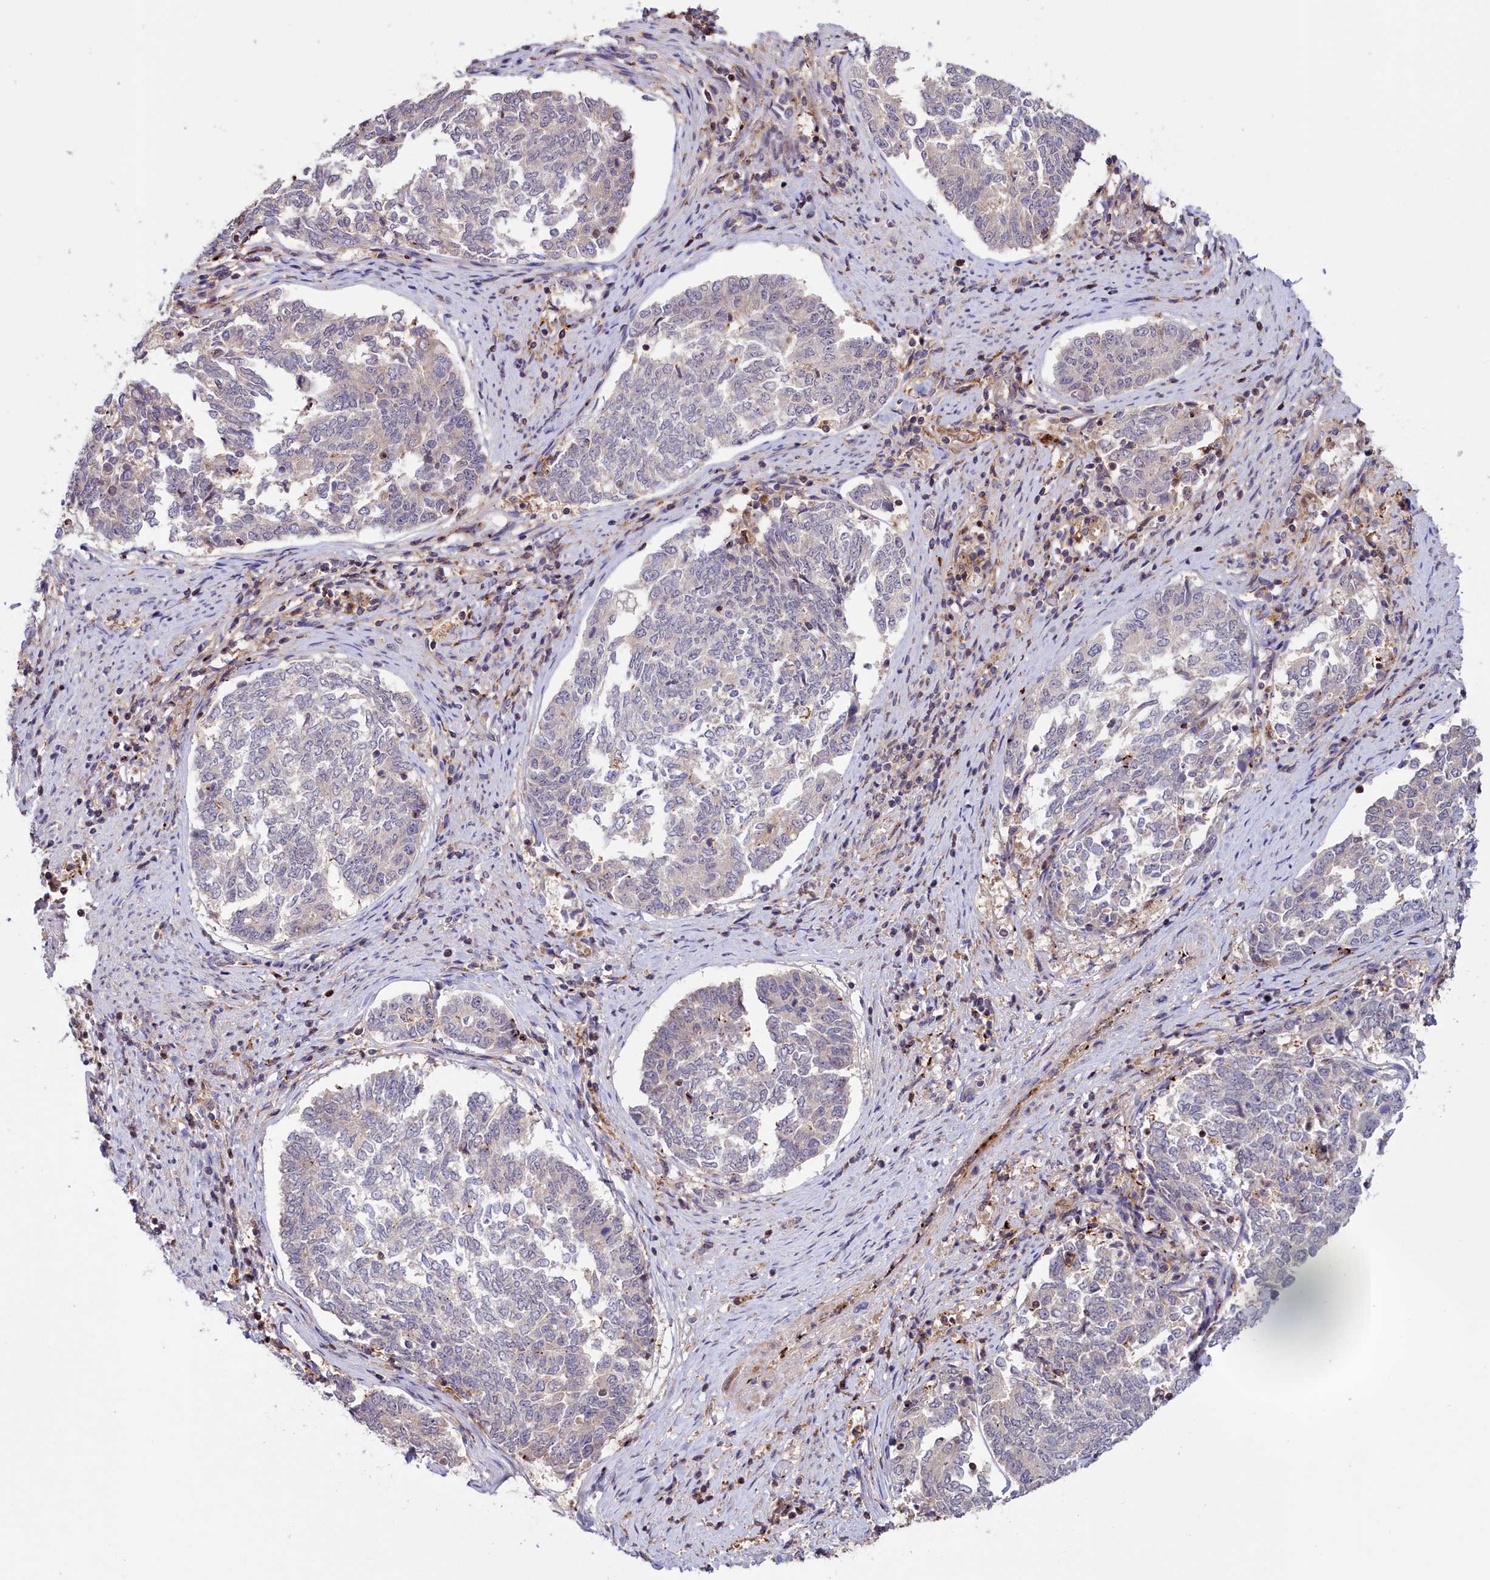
{"staining": {"intensity": "negative", "quantity": "none", "location": "none"}, "tissue": "endometrial cancer", "cell_type": "Tumor cells", "image_type": "cancer", "snomed": [{"axis": "morphology", "description": "Adenocarcinoma, NOS"}, {"axis": "topography", "description": "Endometrium"}], "caption": "Immunohistochemistry (IHC) histopathology image of neoplastic tissue: endometrial adenocarcinoma stained with DAB reveals no significant protein expression in tumor cells. (DAB (3,3'-diaminobenzidine) IHC with hematoxylin counter stain).", "gene": "NEURL4", "patient": {"sex": "female", "age": 80}}